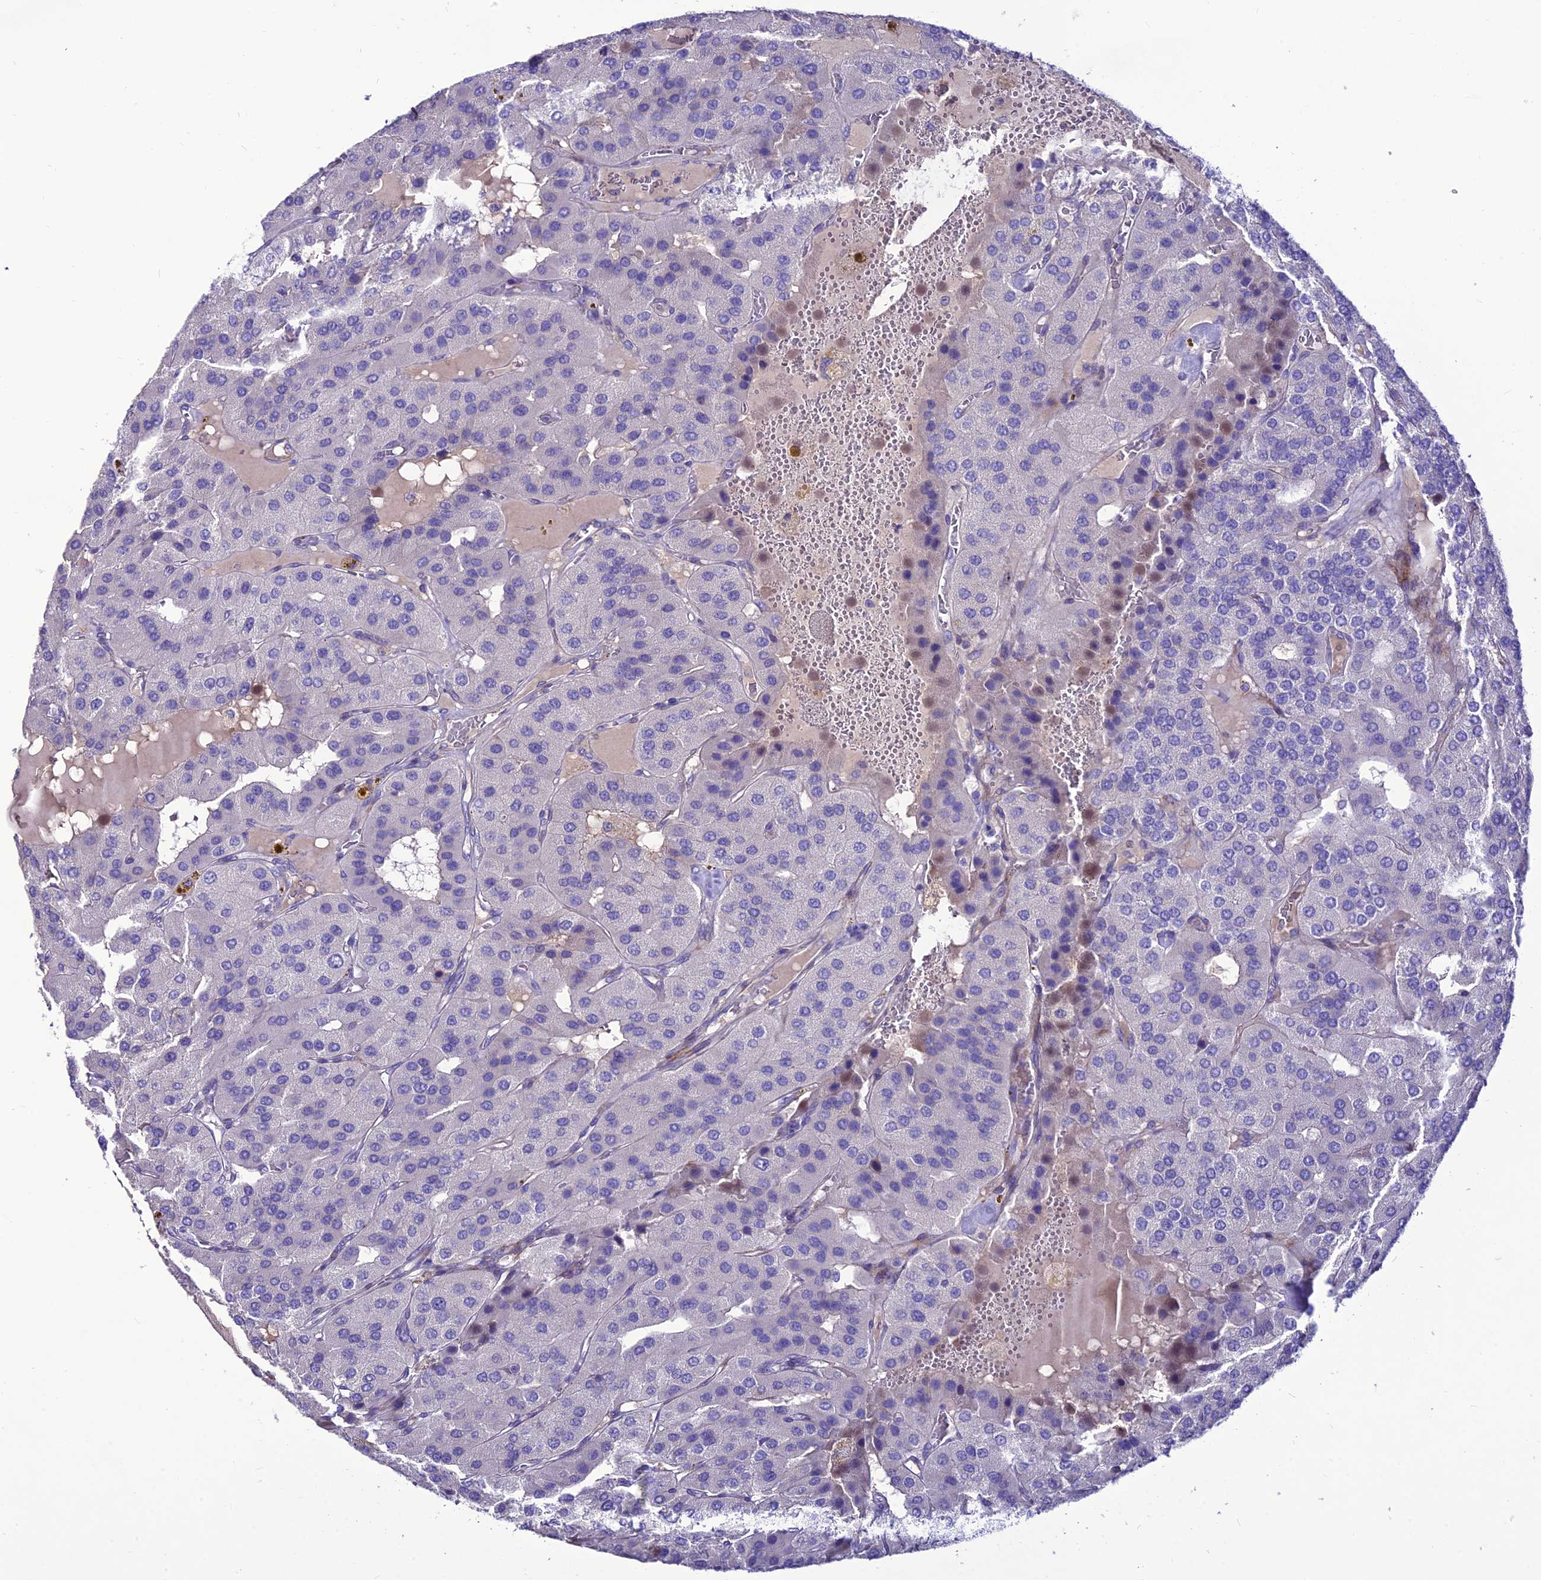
{"staining": {"intensity": "negative", "quantity": "none", "location": "none"}, "tissue": "parathyroid gland", "cell_type": "Glandular cells", "image_type": "normal", "snomed": [{"axis": "morphology", "description": "Normal tissue, NOS"}, {"axis": "morphology", "description": "Adenoma, NOS"}, {"axis": "topography", "description": "Parathyroid gland"}], "caption": "An image of human parathyroid gland is negative for staining in glandular cells. Nuclei are stained in blue.", "gene": "TEKT3", "patient": {"sex": "female", "age": 86}}